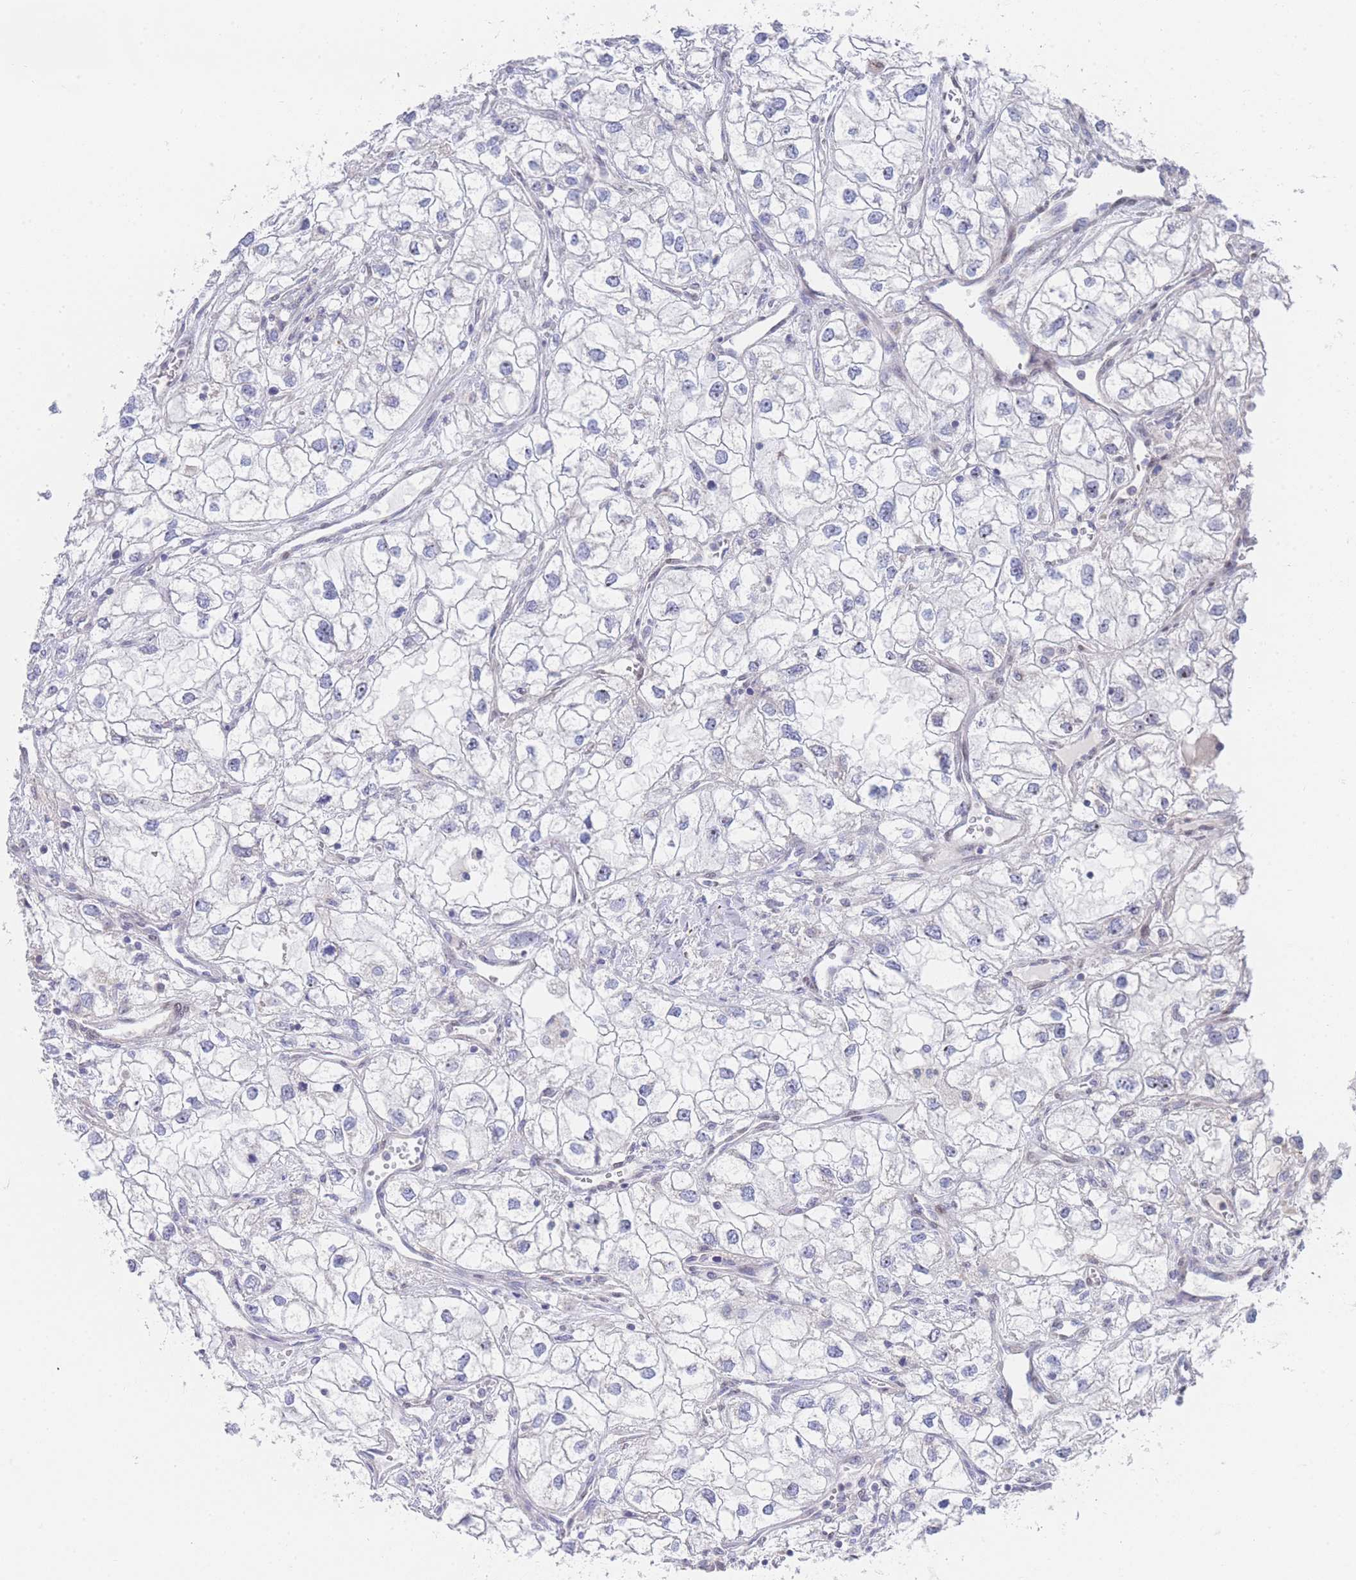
{"staining": {"intensity": "weak", "quantity": "<25%", "location": "nuclear"}, "tissue": "renal cancer", "cell_type": "Tumor cells", "image_type": "cancer", "snomed": [{"axis": "morphology", "description": "Adenocarcinoma, NOS"}, {"axis": "topography", "description": "Kidney"}], "caption": "A photomicrograph of renal cancer stained for a protein exhibits no brown staining in tumor cells. (DAB immunohistochemistry (IHC) with hematoxylin counter stain).", "gene": "ZNF142", "patient": {"sex": "male", "age": 59}}